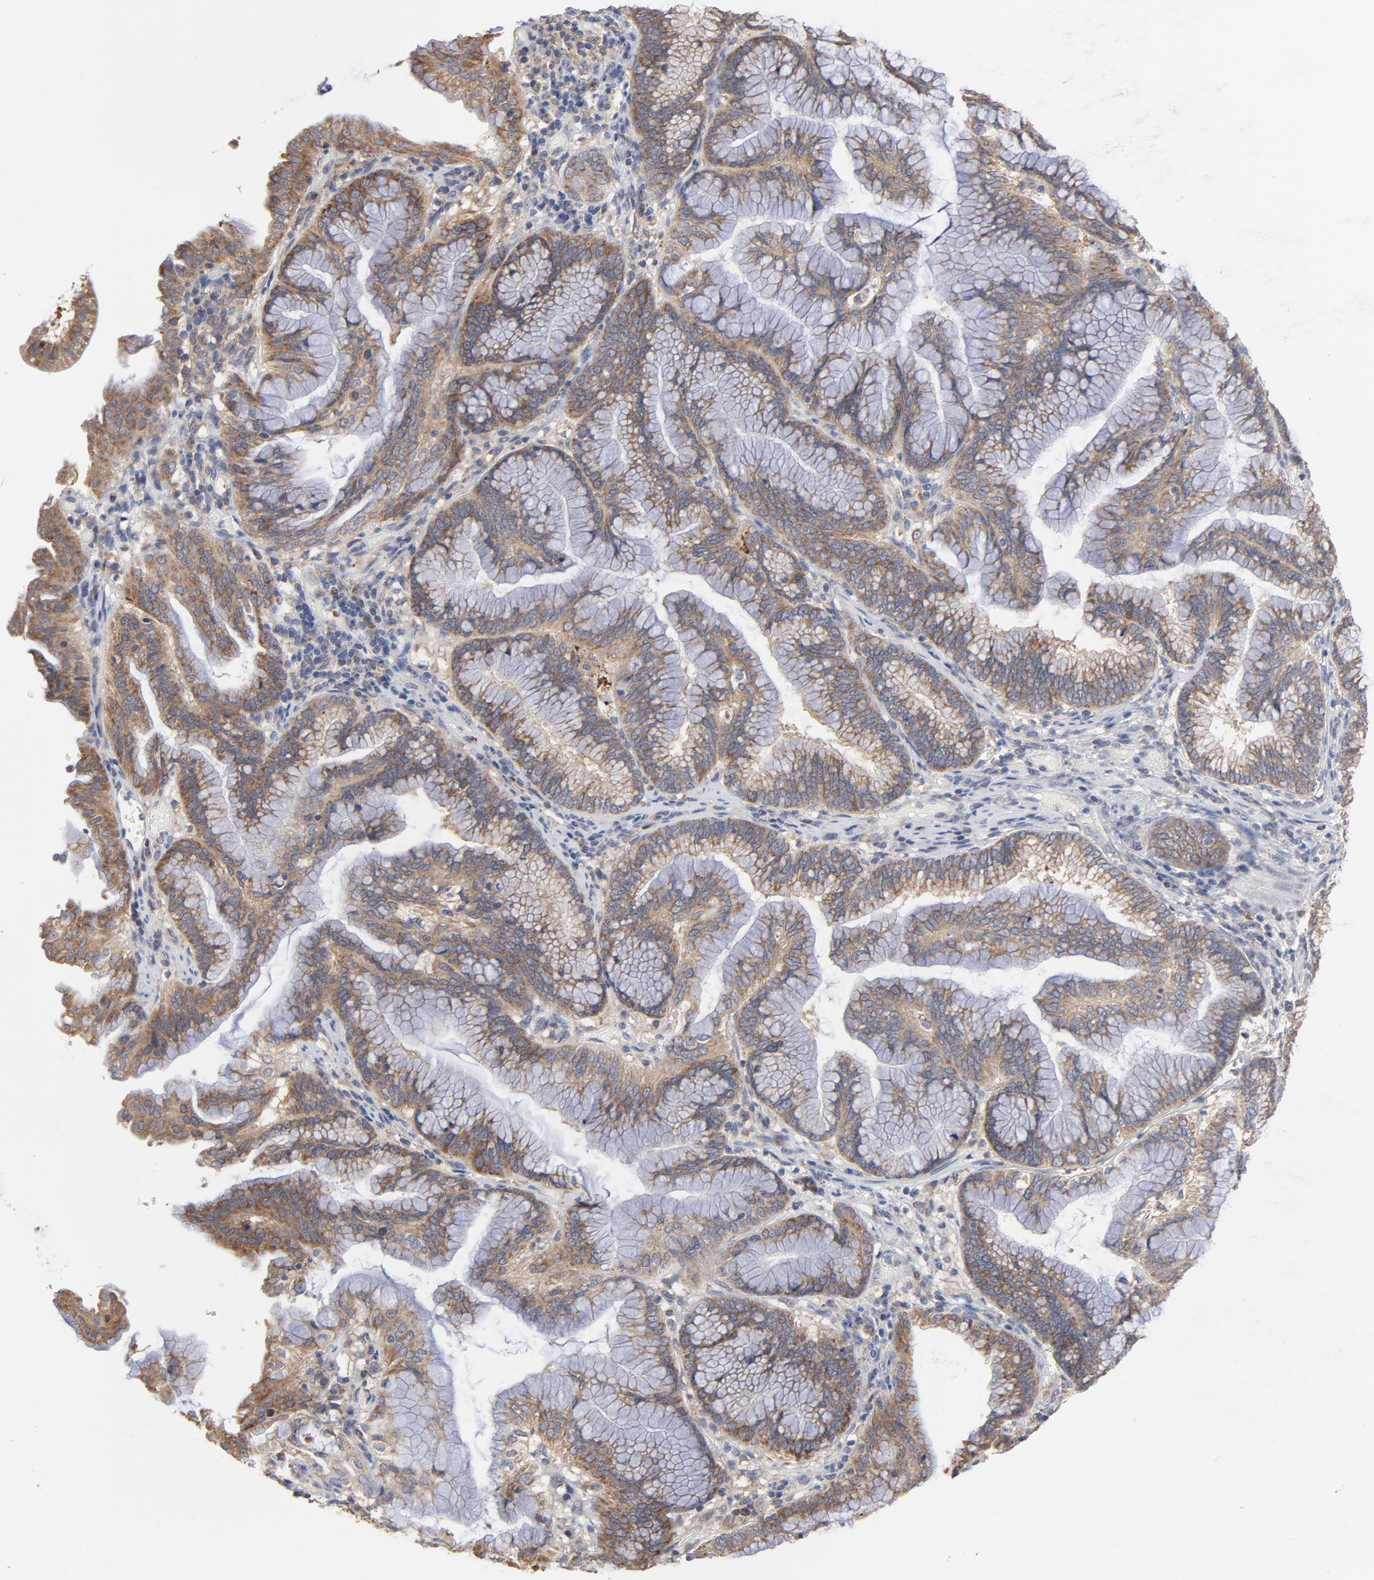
{"staining": {"intensity": "moderate", "quantity": ">75%", "location": "cytoplasmic/membranous"}, "tissue": "pancreatic cancer", "cell_type": "Tumor cells", "image_type": "cancer", "snomed": [{"axis": "morphology", "description": "Adenocarcinoma, NOS"}, {"axis": "topography", "description": "Pancreas"}], "caption": "Protein expression analysis of human pancreatic cancer (adenocarcinoma) reveals moderate cytoplasmic/membranous positivity in about >75% of tumor cells.", "gene": "PPFIBP2", "patient": {"sex": "female", "age": 64}}